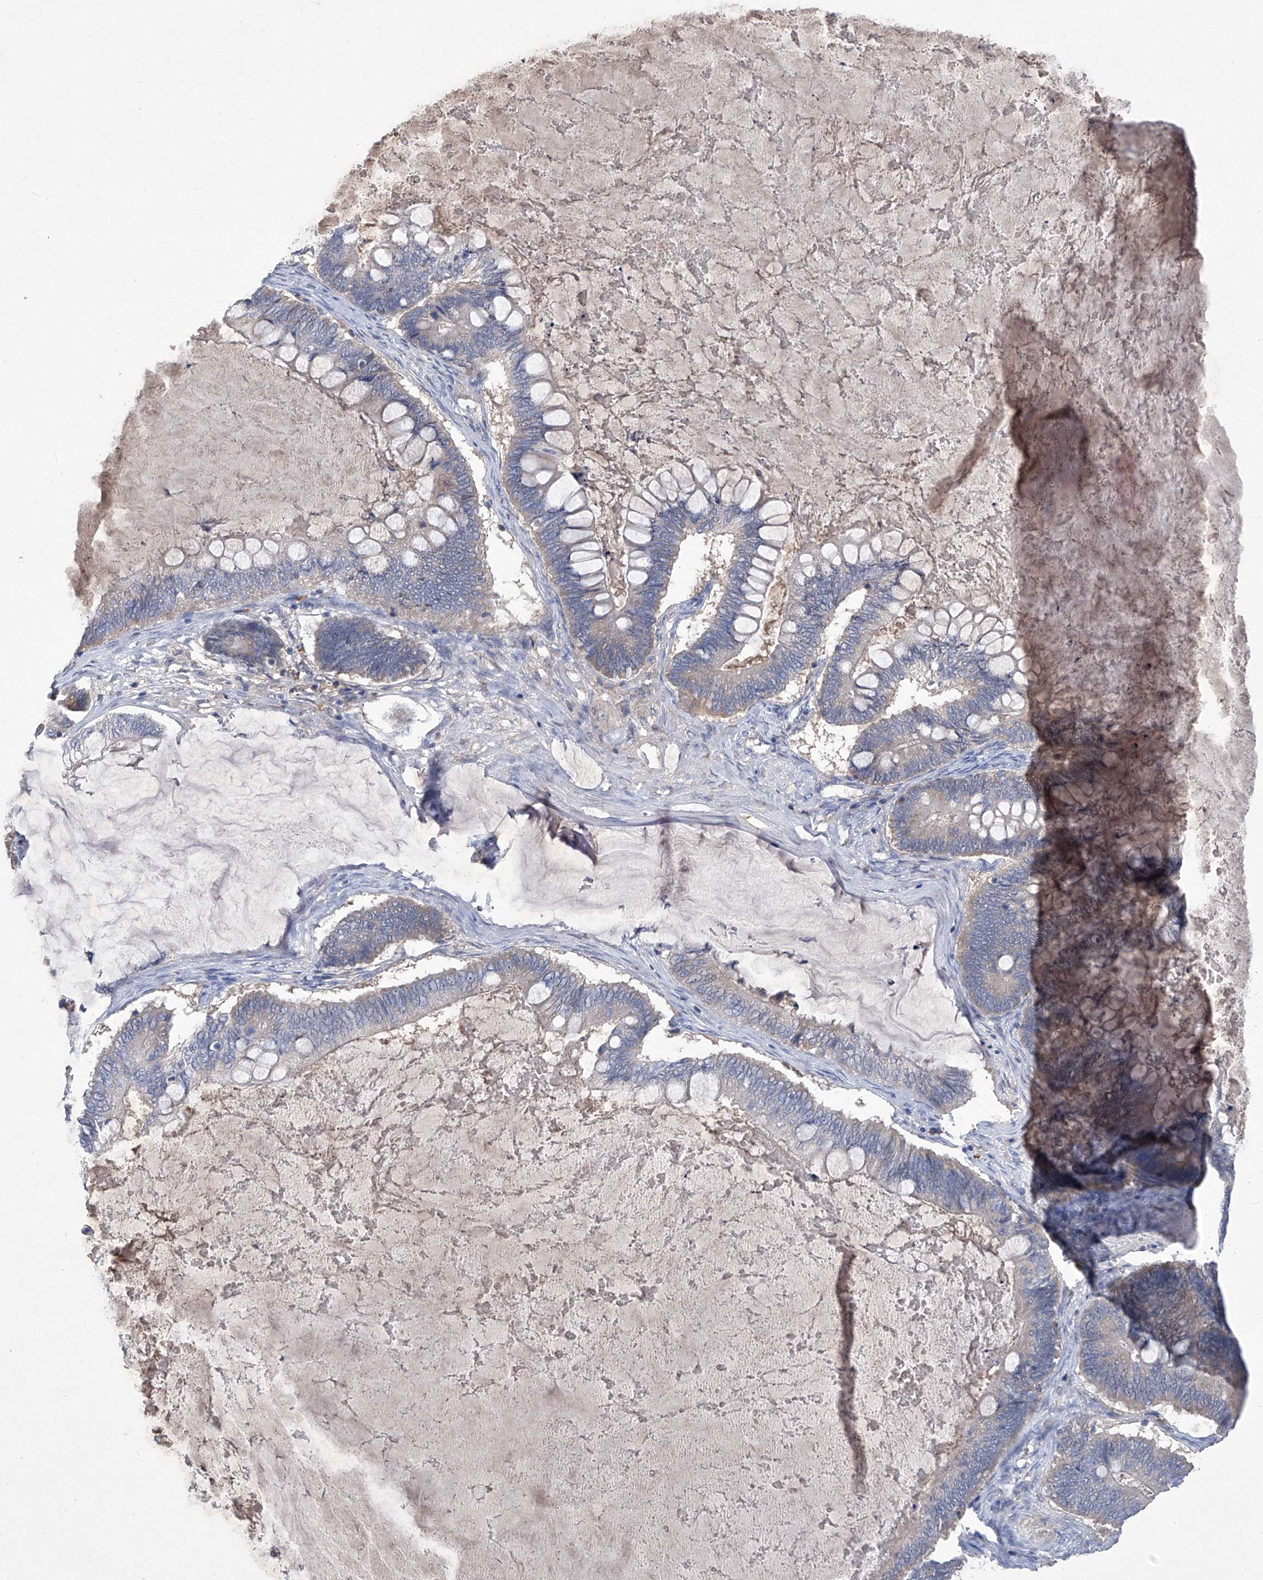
{"staining": {"intensity": "negative", "quantity": "none", "location": "none"}, "tissue": "ovarian cancer", "cell_type": "Tumor cells", "image_type": "cancer", "snomed": [{"axis": "morphology", "description": "Cystadenocarcinoma, mucinous, NOS"}, {"axis": "topography", "description": "Ovary"}], "caption": "Immunohistochemistry histopathology image of ovarian cancer (mucinous cystadenocarcinoma) stained for a protein (brown), which demonstrates no positivity in tumor cells.", "gene": "SBK2", "patient": {"sex": "female", "age": 61}}